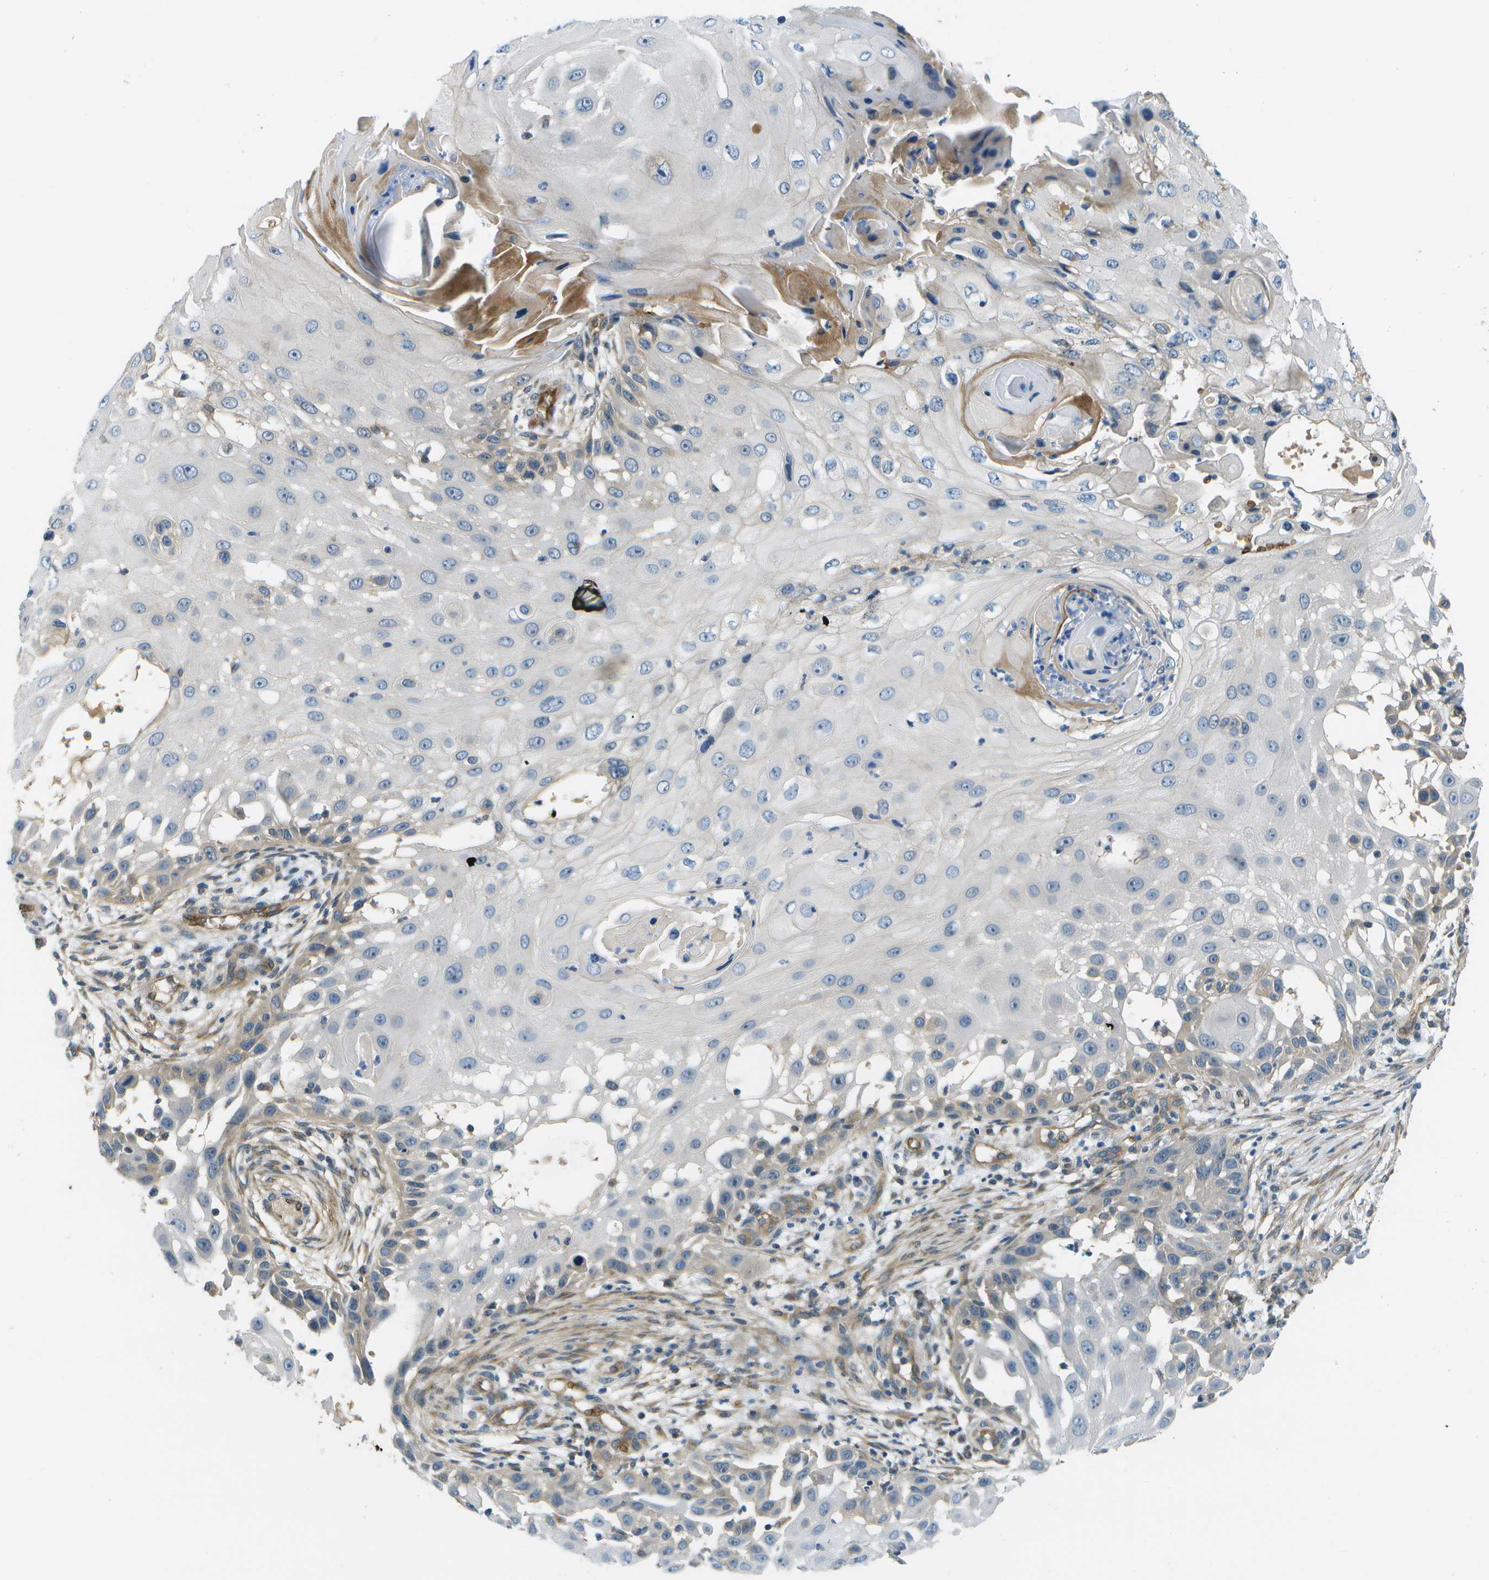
{"staining": {"intensity": "weak", "quantity": "<25%", "location": "cytoplasmic/membranous"}, "tissue": "skin cancer", "cell_type": "Tumor cells", "image_type": "cancer", "snomed": [{"axis": "morphology", "description": "Squamous cell carcinoma, NOS"}, {"axis": "topography", "description": "Skin"}], "caption": "A high-resolution image shows immunohistochemistry (IHC) staining of skin squamous cell carcinoma, which demonstrates no significant staining in tumor cells. (DAB immunohistochemistry (IHC) visualized using brightfield microscopy, high magnification).", "gene": "CTIF", "patient": {"sex": "female", "age": 44}}